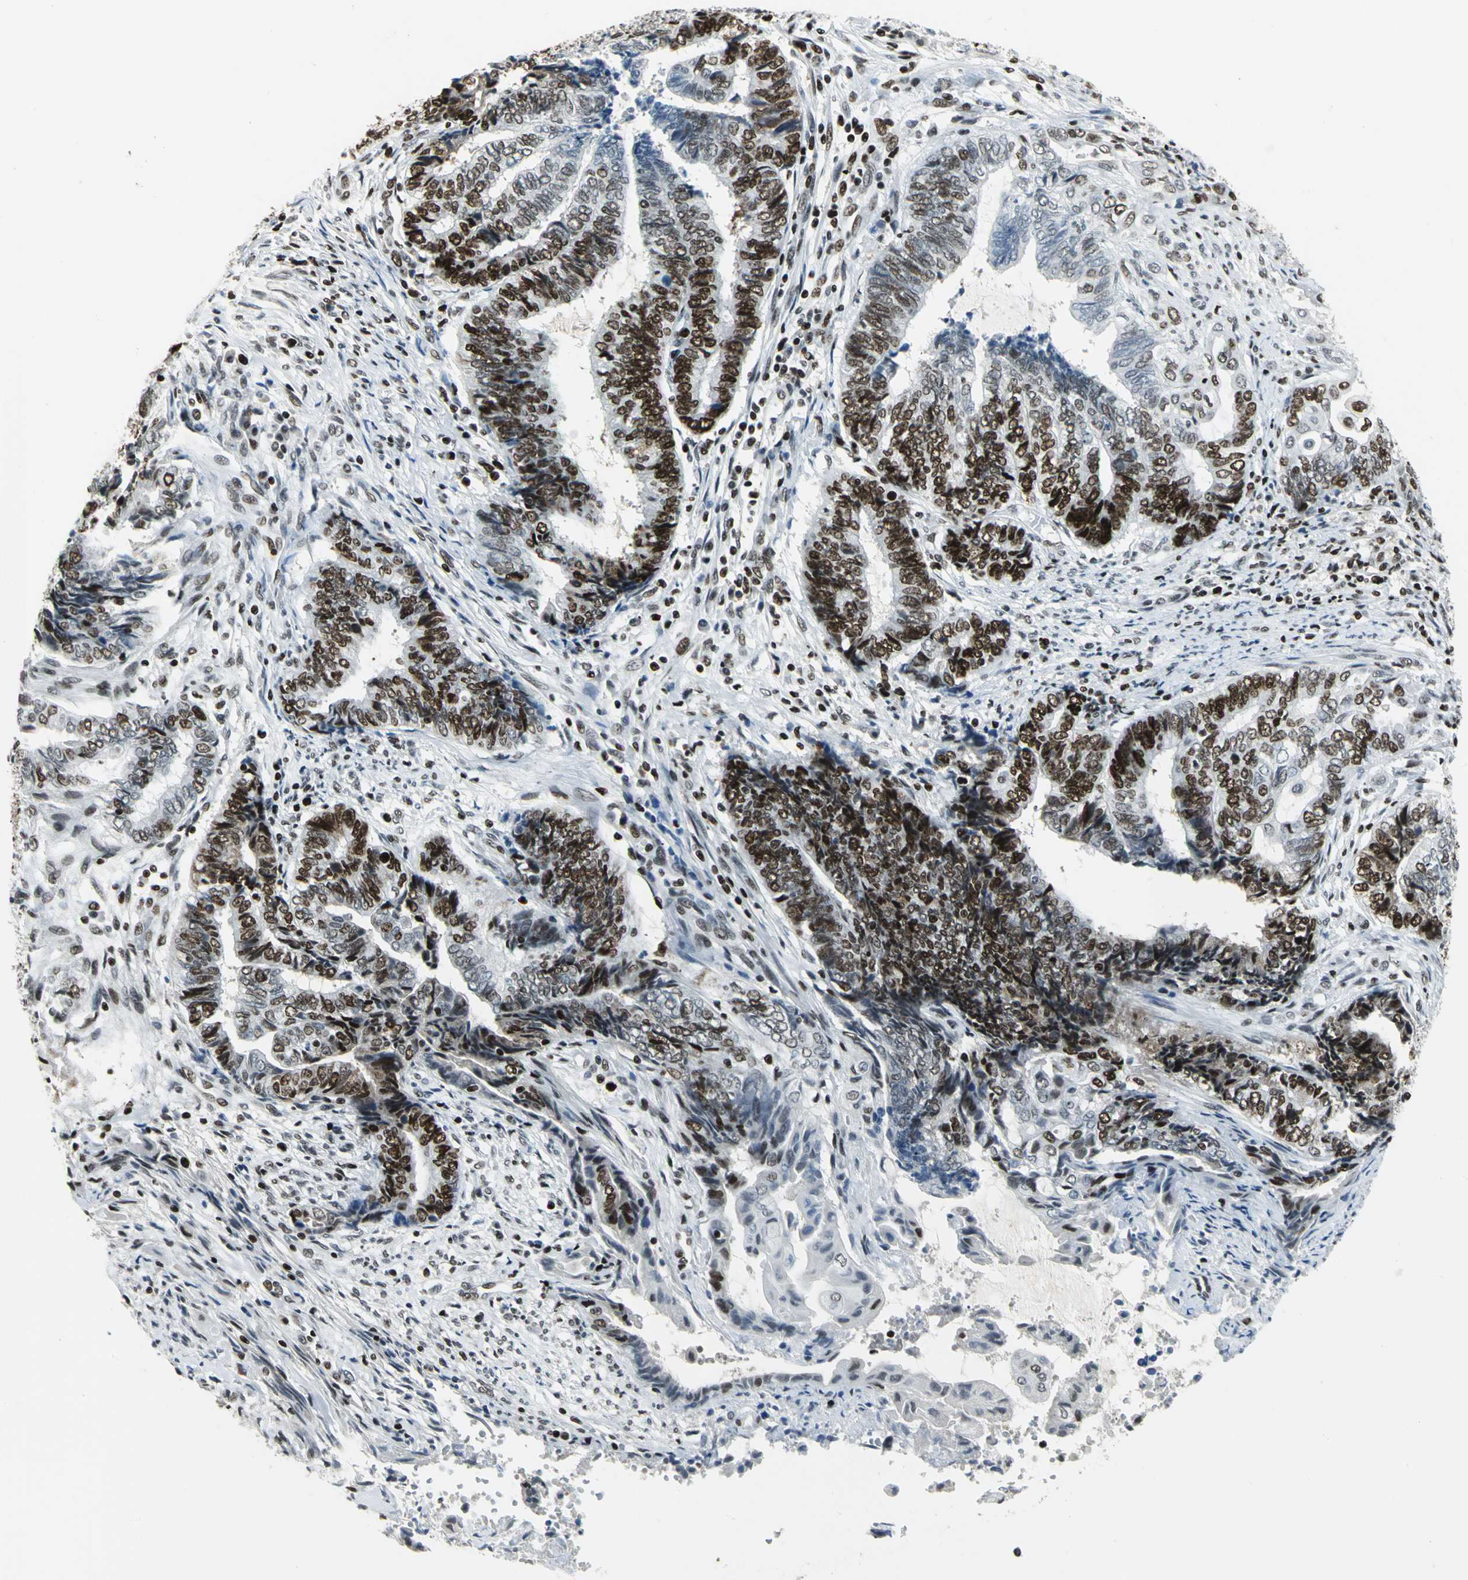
{"staining": {"intensity": "strong", "quantity": ">75%", "location": "nuclear"}, "tissue": "endometrial cancer", "cell_type": "Tumor cells", "image_type": "cancer", "snomed": [{"axis": "morphology", "description": "Adenocarcinoma, NOS"}, {"axis": "topography", "description": "Uterus"}, {"axis": "topography", "description": "Endometrium"}], "caption": "Immunohistochemistry staining of endometrial cancer (adenocarcinoma), which shows high levels of strong nuclear positivity in approximately >75% of tumor cells indicating strong nuclear protein staining. The staining was performed using DAB (brown) for protein detection and nuclei were counterstained in hematoxylin (blue).", "gene": "HNRNPD", "patient": {"sex": "female", "age": 70}}